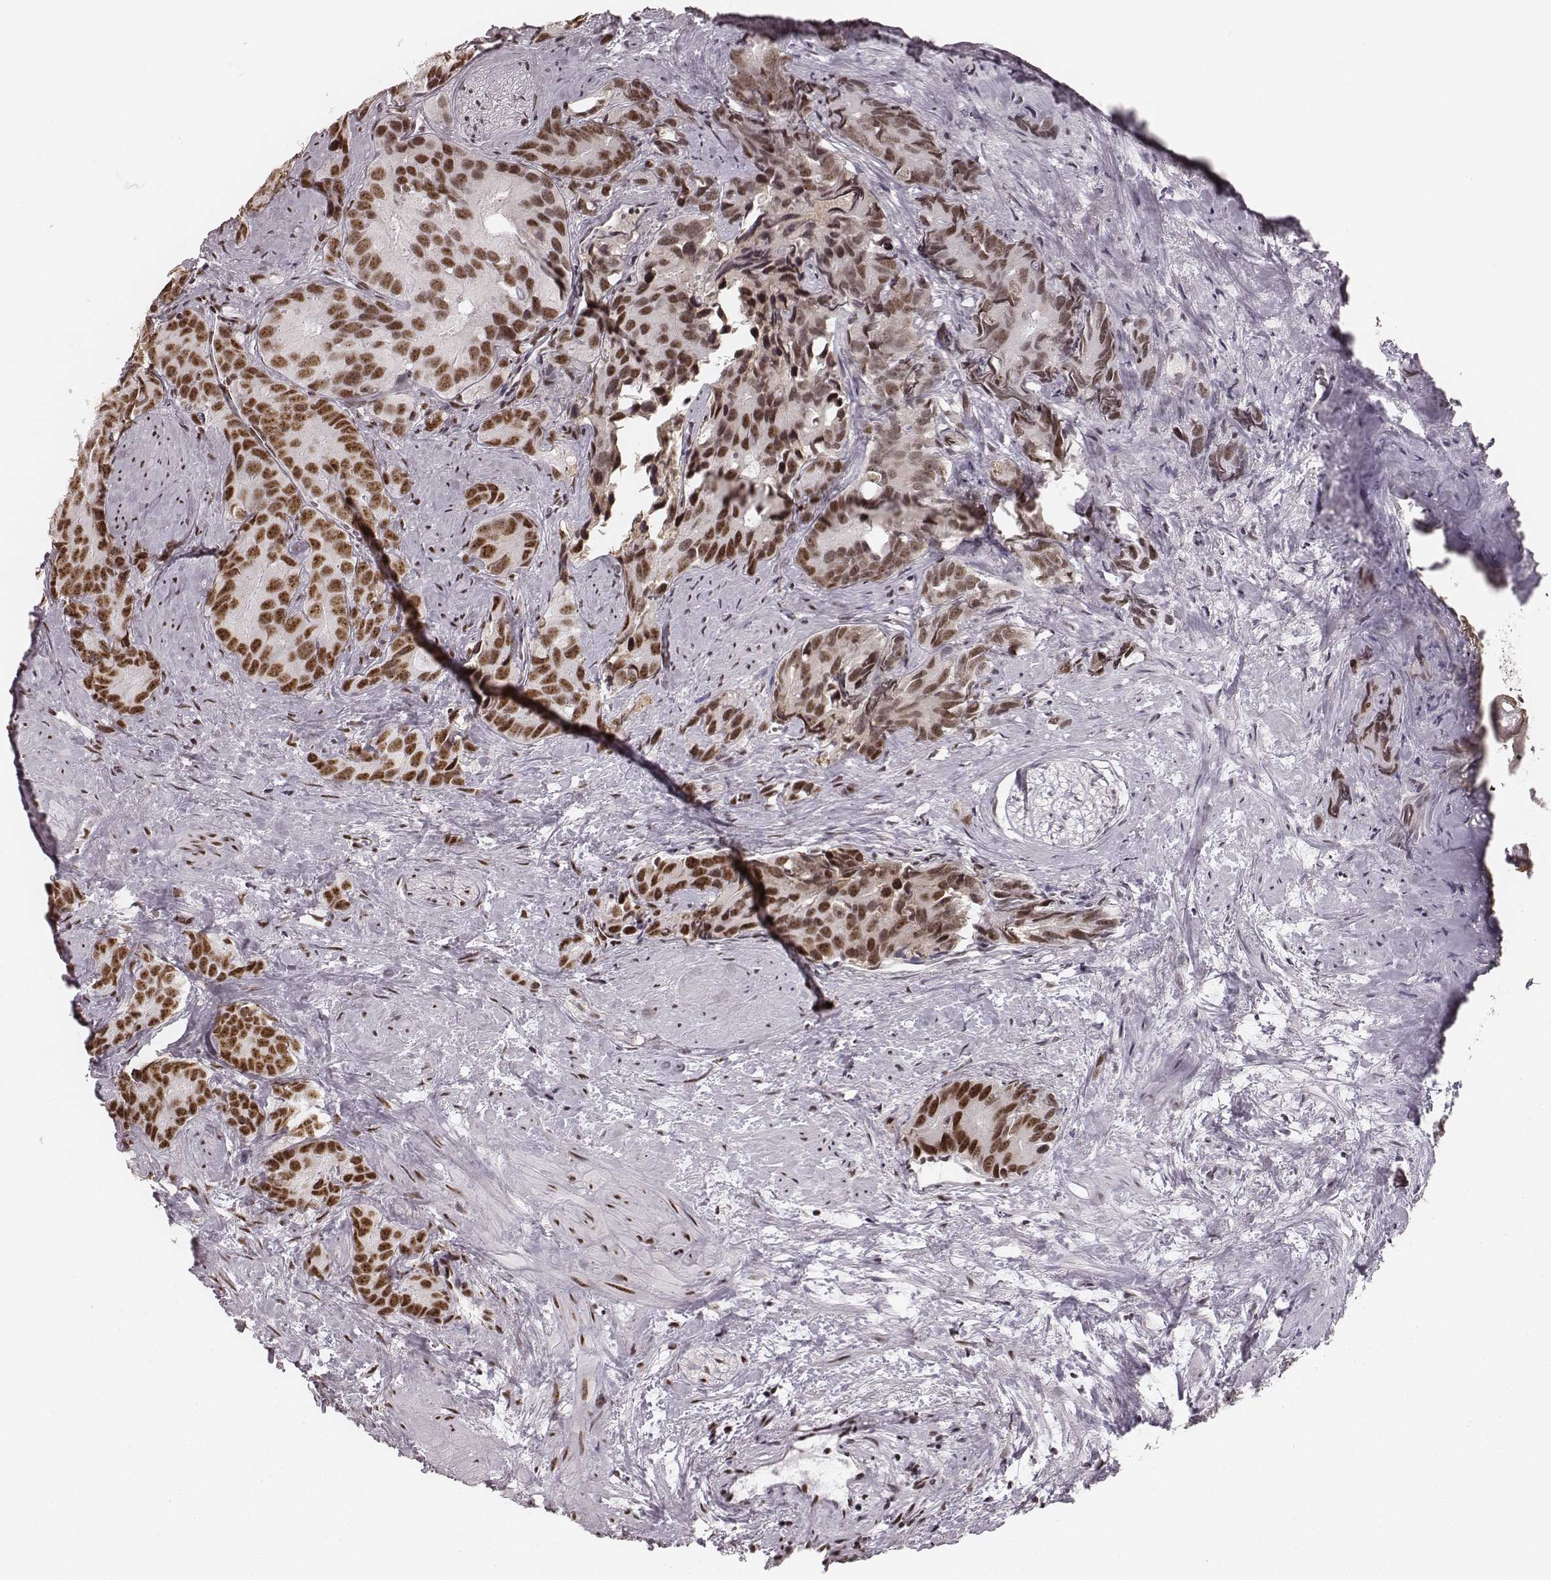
{"staining": {"intensity": "moderate", "quantity": ">75%", "location": "nuclear"}, "tissue": "prostate cancer", "cell_type": "Tumor cells", "image_type": "cancer", "snomed": [{"axis": "morphology", "description": "Adenocarcinoma, High grade"}, {"axis": "topography", "description": "Prostate"}], "caption": "Protein staining demonstrates moderate nuclear positivity in approximately >75% of tumor cells in prostate cancer (high-grade adenocarcinoma). The staining was performed using DAB (3,3'-diaminobenzidine), with brown indicating positive protein expression. Nuclei are stained blue with hematoxylin.", "gene": "LUC7L", "patient": {"sex": "male", "age": 90}}